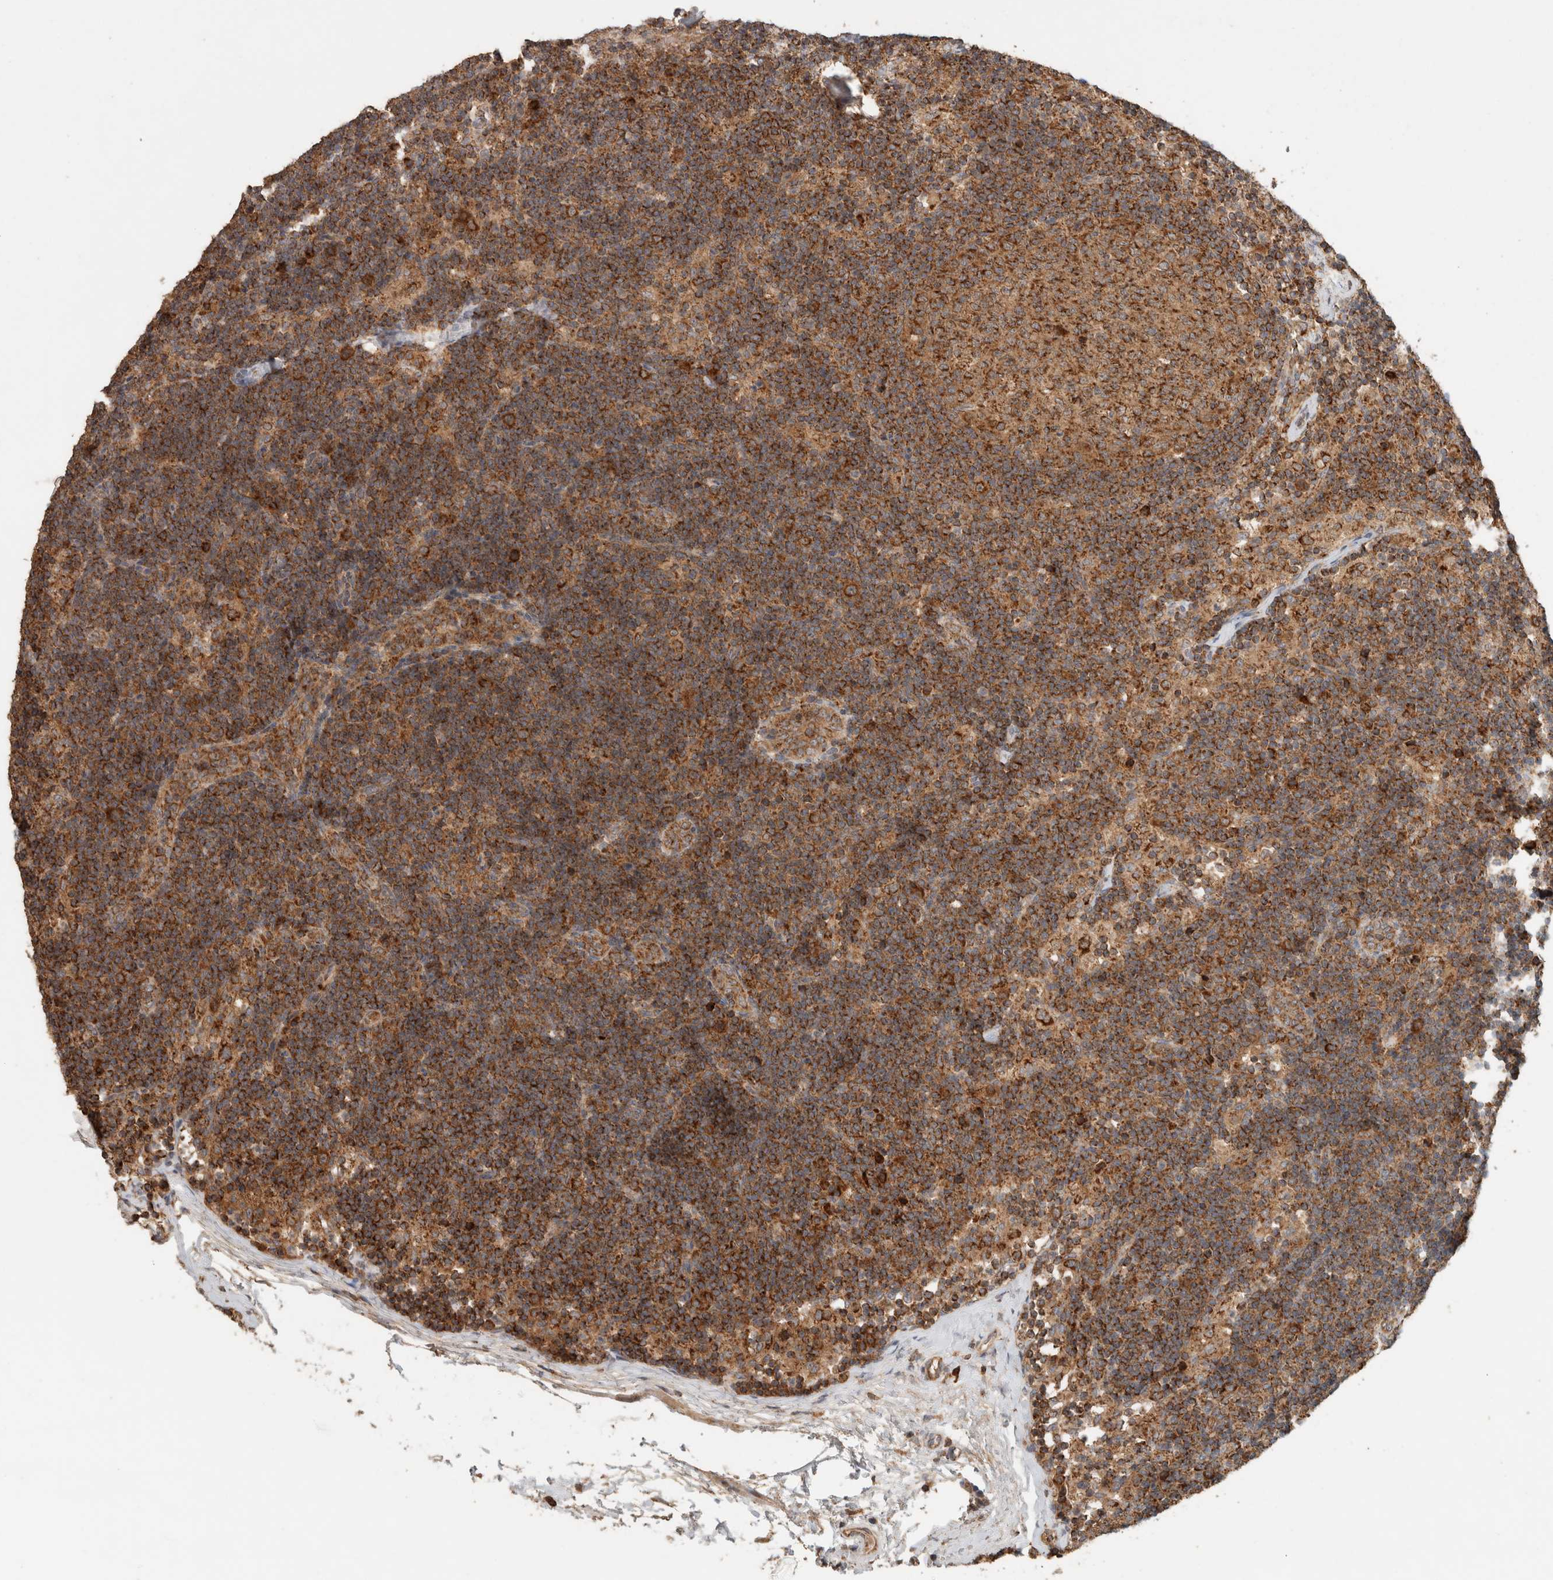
{"staining": {"intensity": "strong", "quantity": ">75%", "location": "cytoplasmic/membranous"}, "tissue": "lymph node", "cell_type": "Germinal center cells", "image_type": "normal", "snomed": [{"axis": "morphology", "description": "Normal tissue, NOS"}, {"axis": "topography", "description": "Lymph node"}], "caption": "Immunohistochemical staining of unremarkable lymph node reveals high levels of strong cytoplasmic/membranous expression in approximately >75% of germinal center cells.", "gene": "EIF2B3", "patient": {"sex": "female", "age": 22}}